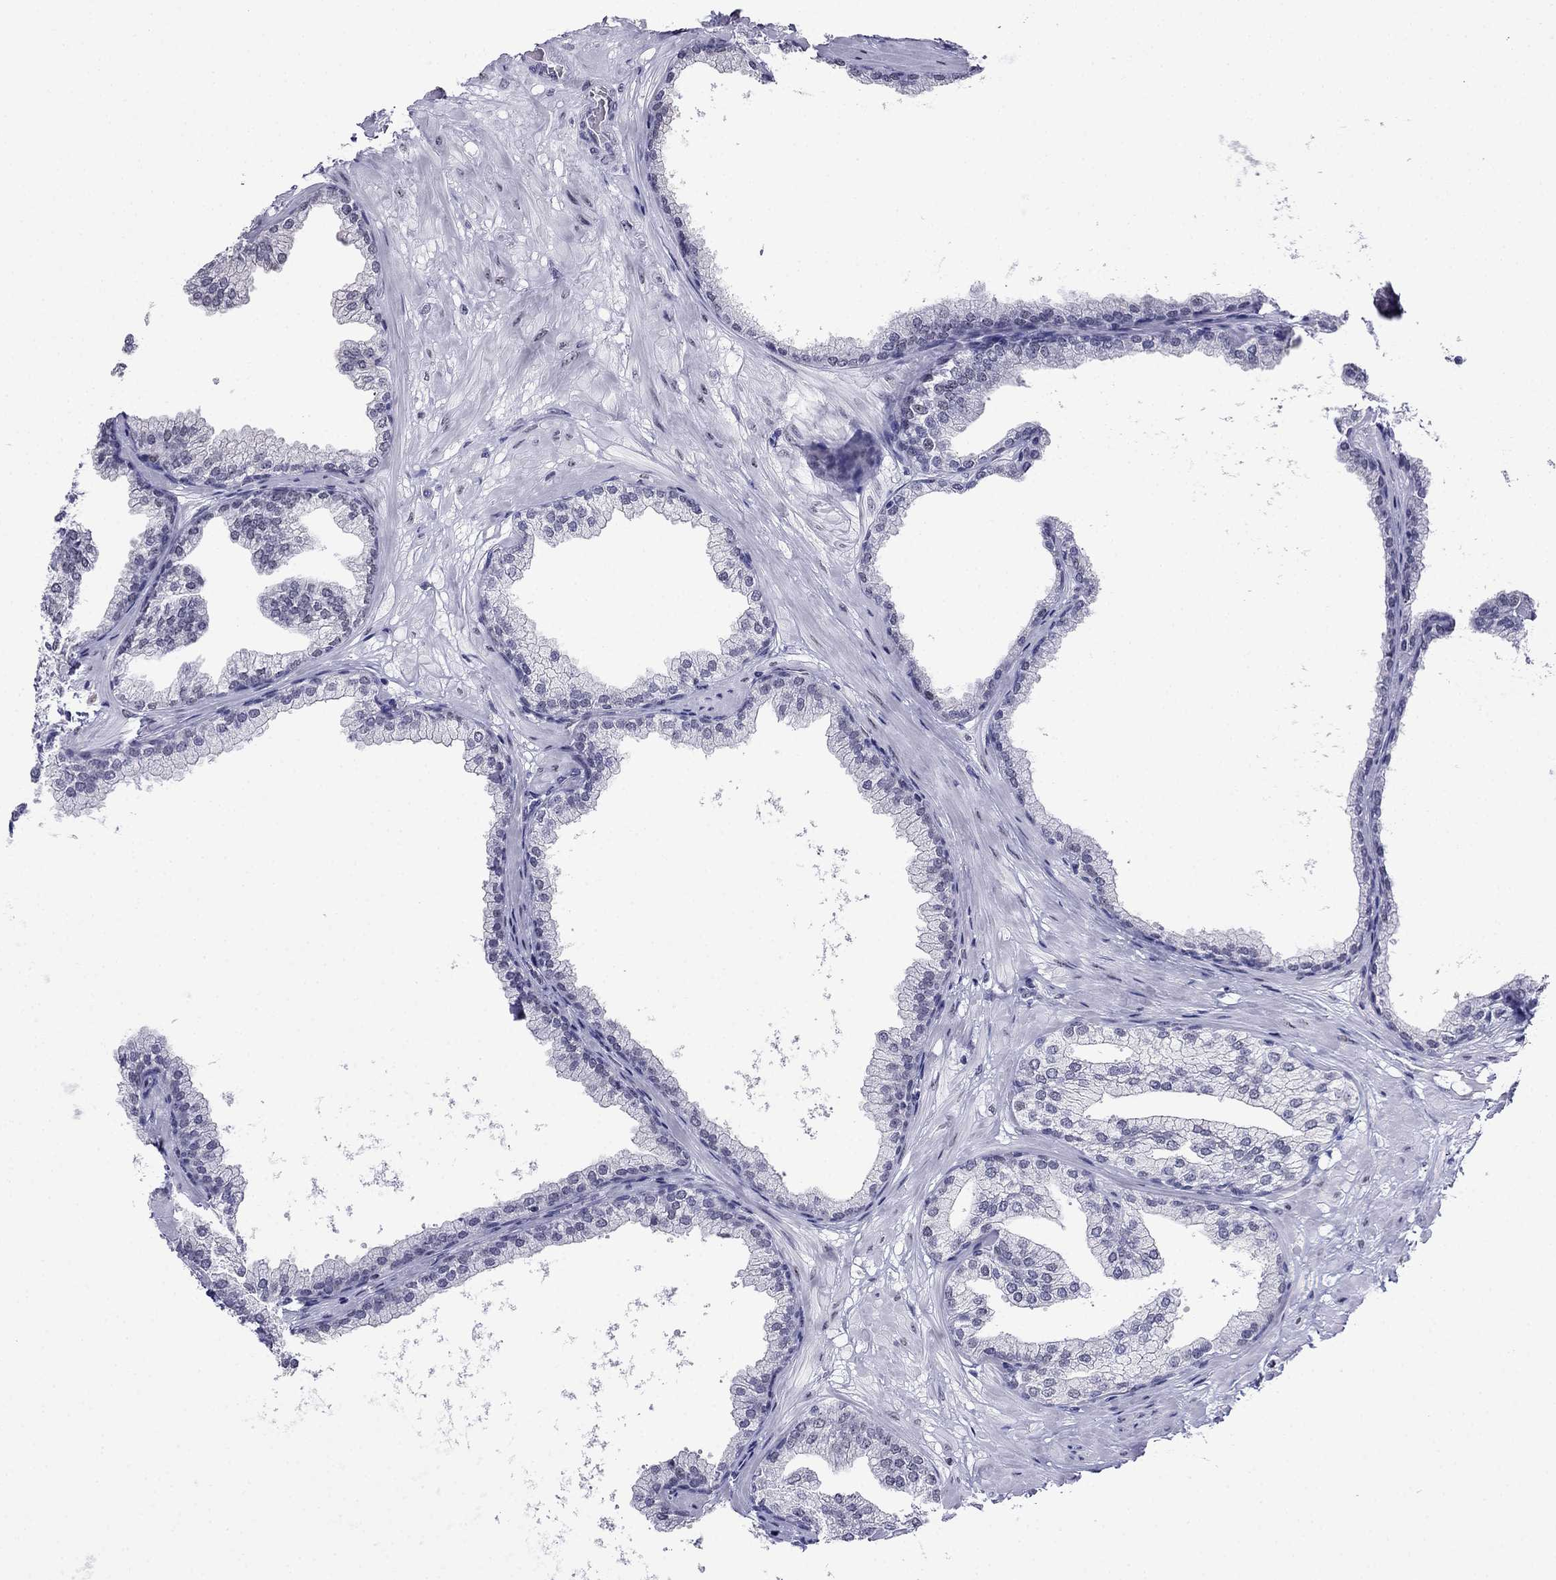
{"staining": {"intensity": "weak", "quantity": "<25%", "location": "nuclear"}, "tissue": "prostate", "cell_type": "Glandular cells", "image_type": "normal", "snomed": [{"axis": "morphology", "description": "Normal tissue, NOS"}, {"axis": "topography", "description": "Prostate"}], "caption": "A photomicrograph of prostate stained for a protein displays no brown staining in glandular cells.", "gene": "PPM1G", "patient": {"sex": "male", "age": 37}}